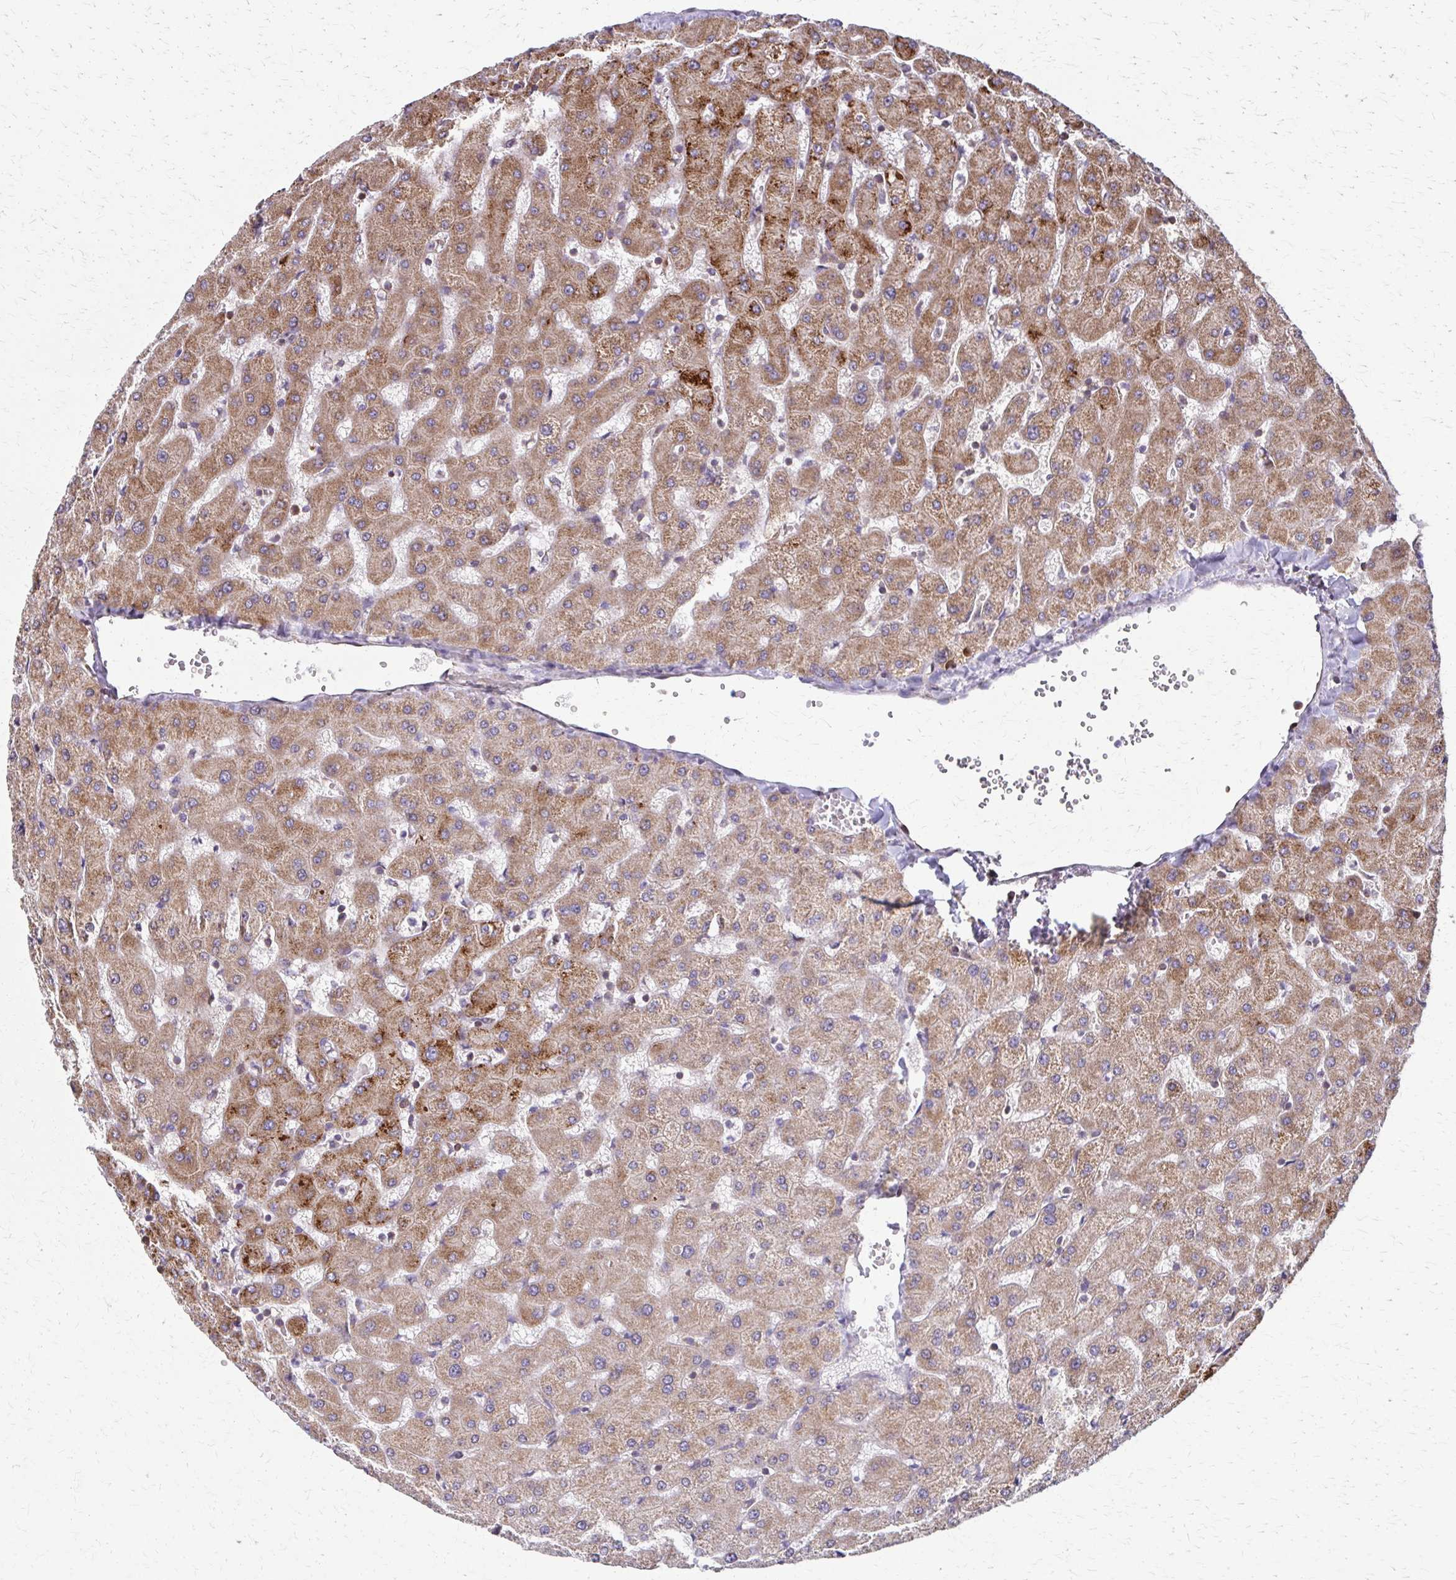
{"staining": {"intensity": "moderate", "quantity": ">75%", "location": "cytoplasmic/membranous"}, "tissue": "liver", "cell_type": "Cholangiocytes", "image_type": "normal", "snomed": [{"axis": "morphology", "description": "Normal tissue, NOS"}, {"axis": "topography", "description": "Liver"}], "caption": "Cholangiocytes demonstrate moderate cytoplasmic/membranous positivity in approximately >75% of cells in benign liver.", "gene": "EEF2", "patient": {"sex": "female", "age": 63}}